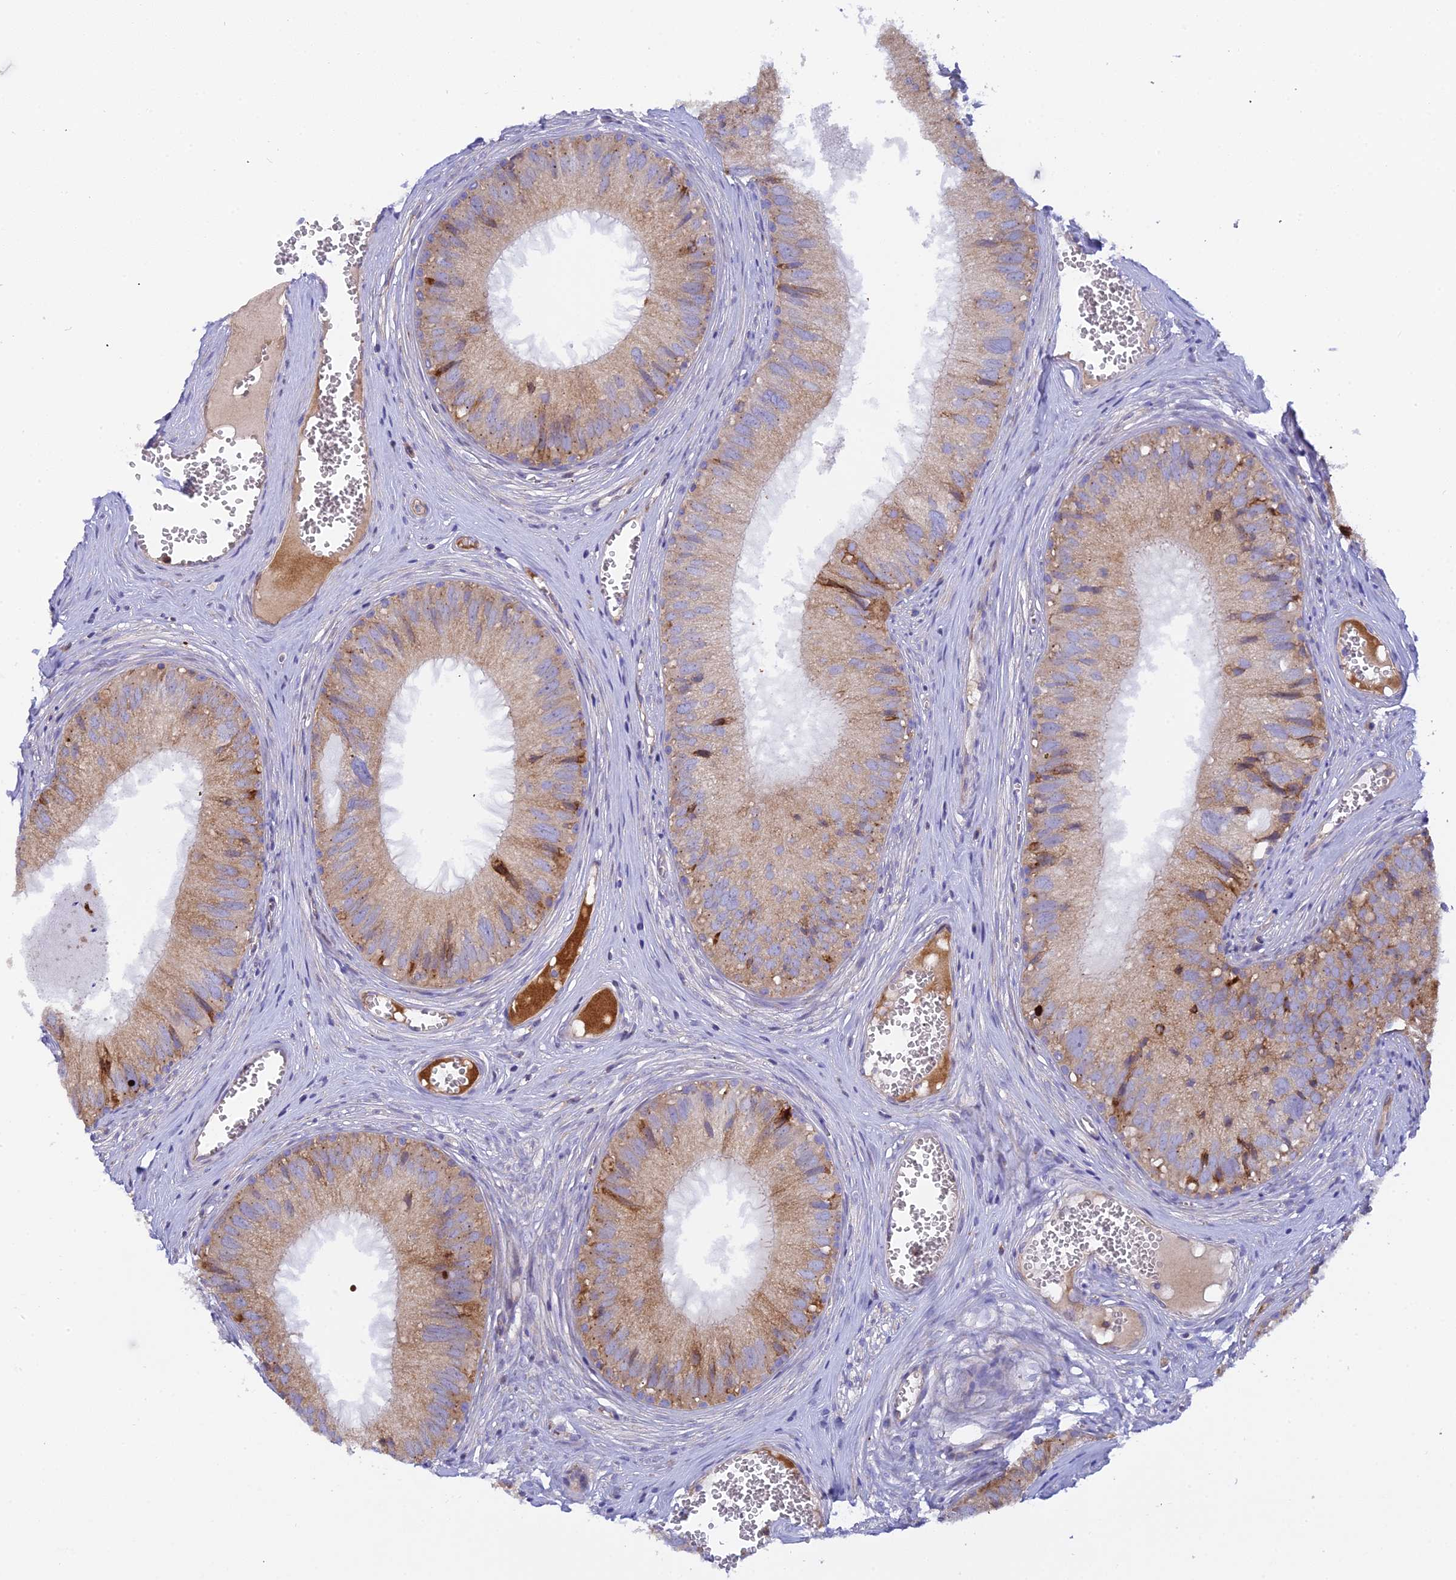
{"staining": {"intensity": "moderate", "quantity": ">75%", "location": "cytoplasmic/membranous"}, "tissue": "epididymis", "cell_type": "Glandular cells", "image_type": "normal", "snomed": [{"axis": "morphology", "description": "Normal tissue, NOS"}, {"axis": "topography", "description": "Epididymis"}], "caption": "The micrograph displays a brown stain indicating the presence of a protein in the cytoplasmic/membranous of glandular cells in epididymis.", "gene": "CLCN7", "patient": {"sex": "male", "age": 36}}